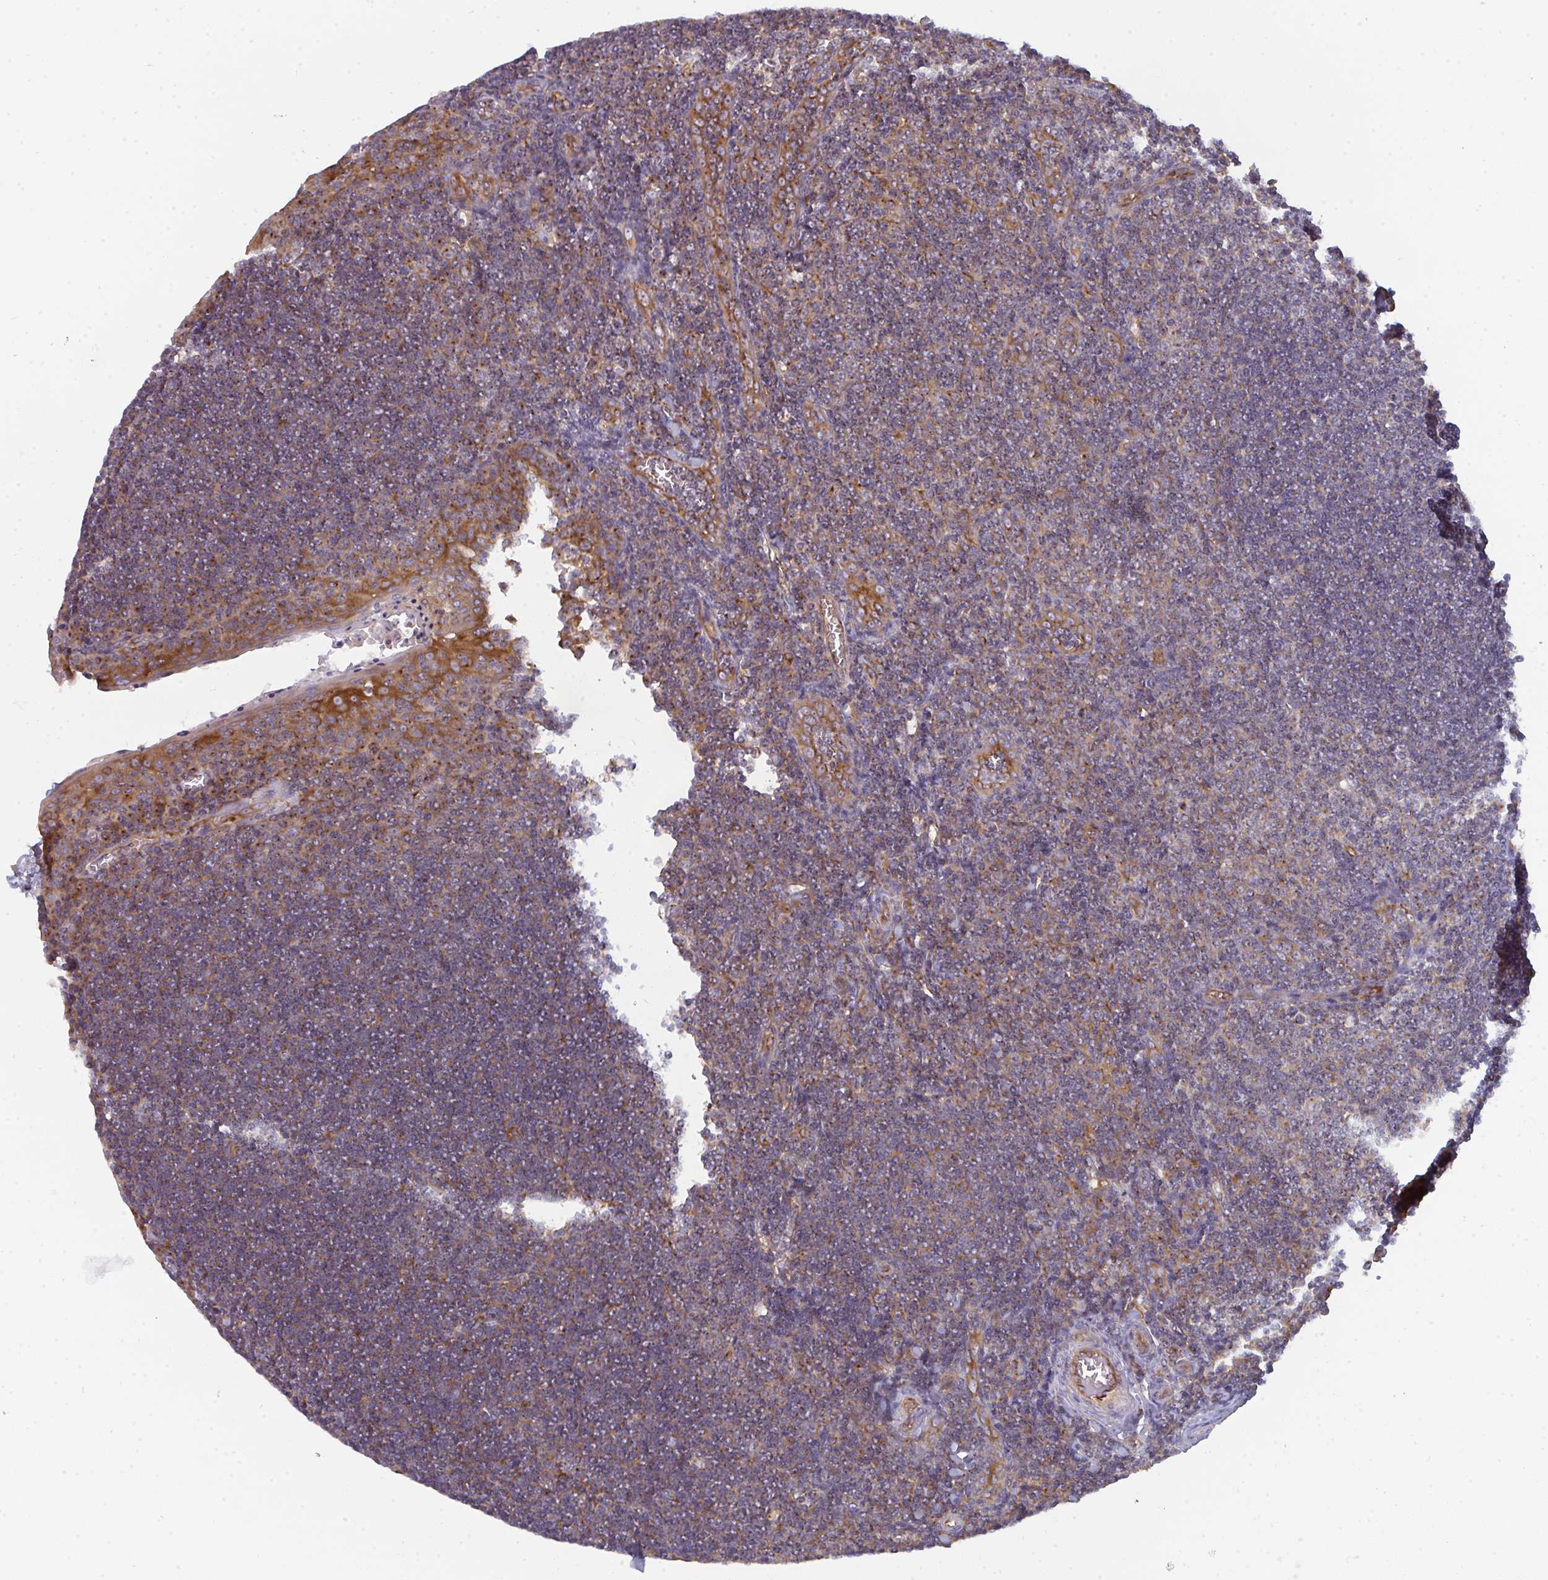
{"staining": {"intensity": "moderate", "quantity": ">75%", "location": "cytoplasmic/membranous"}, "tissue": "tonsil", "cell_type": "Germinal center cells", "image_type": "normal", "snomed": [{"axis": "morphology", "description": "Normal tissue, NOS"}, {"axis": "topography", "description": "Tonsil"}], "caption": "Germinal center cells show medium levels of moderate cytoplasmic/membranous expression in approximately >75% of cells in benign tonsil.", "gene": "DYNC1I2", "patient": {"sex": "male", "age": 27}}